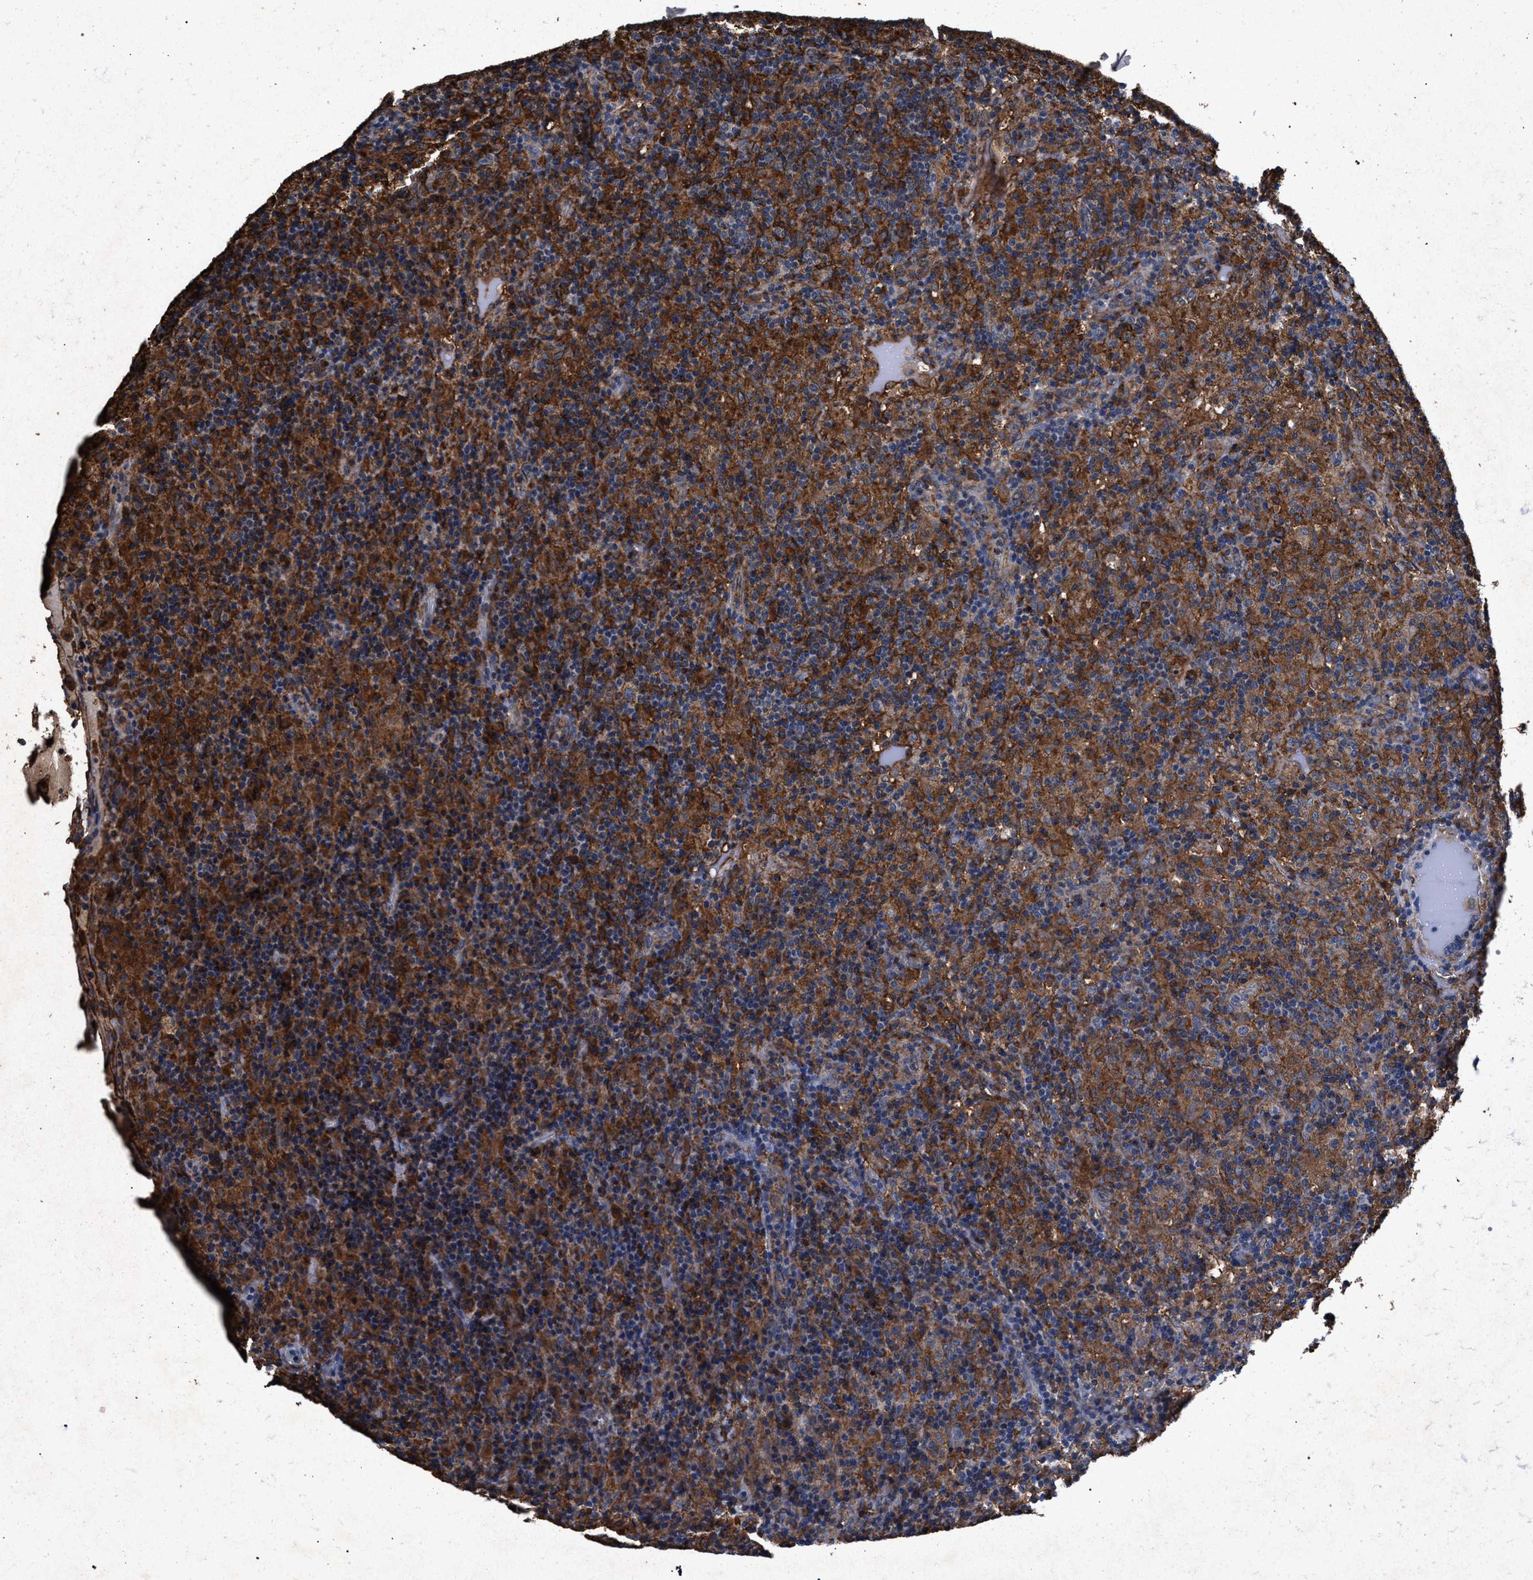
{"staining": {"intensity": "moderate", "quantity": ">75%", "location": "cytoplasmic/membranous"}, "tissue": "lymphoma", "cell_type": "Tumor cells", "image_type": "cancer", "snomed": [{"axis": "morphology", "description": "Hodgkin's disease, NOS"}, {"axis": "topography", "description": "Lymph node"}], "caption": "This is an image of IHC staining of Hodgkin's disease, which shows moderate positivity in the cytoplasmic/membranous of tumor cells.", "gene": "MARCKS", "patient": {"sex": "male", "age": 70}}